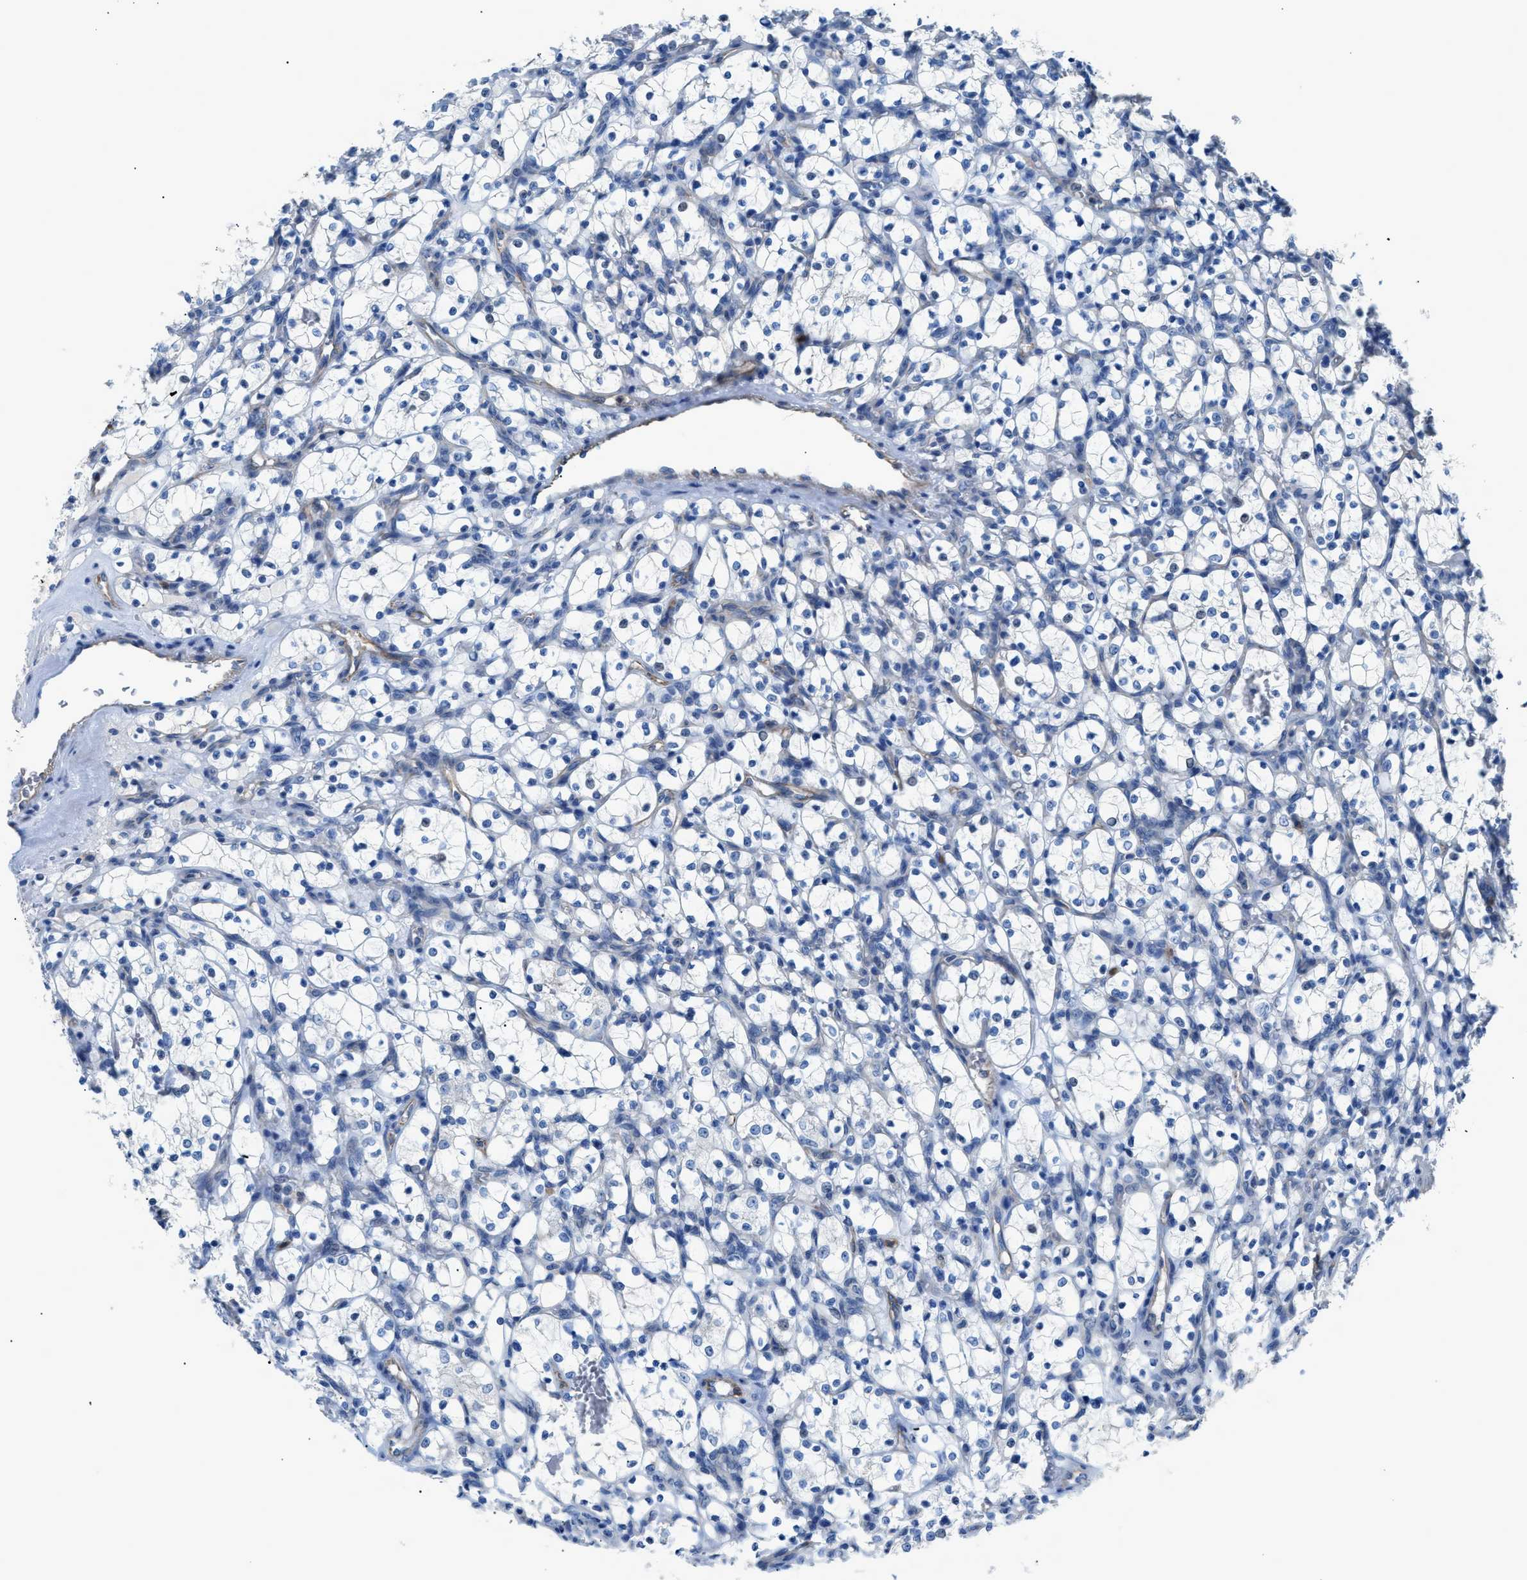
{"staining": {"intensity": "negative", "quantity": "none", "location": "none"}, "tissue": "renal cancer", "cell_type": "Tumor cells", "image_type": "cancer", "snomed": [{"axis": "morphology", "description": "Adenocarcinoma, NOS"}, {"axis": "topography", "description": "Kidney"}], "caption": "There is no significant staining in tumor cells of renal cancer (adenocarcinoma).", "gene": "ITPR1", "patient": {"sex": "female", "age": 69}}